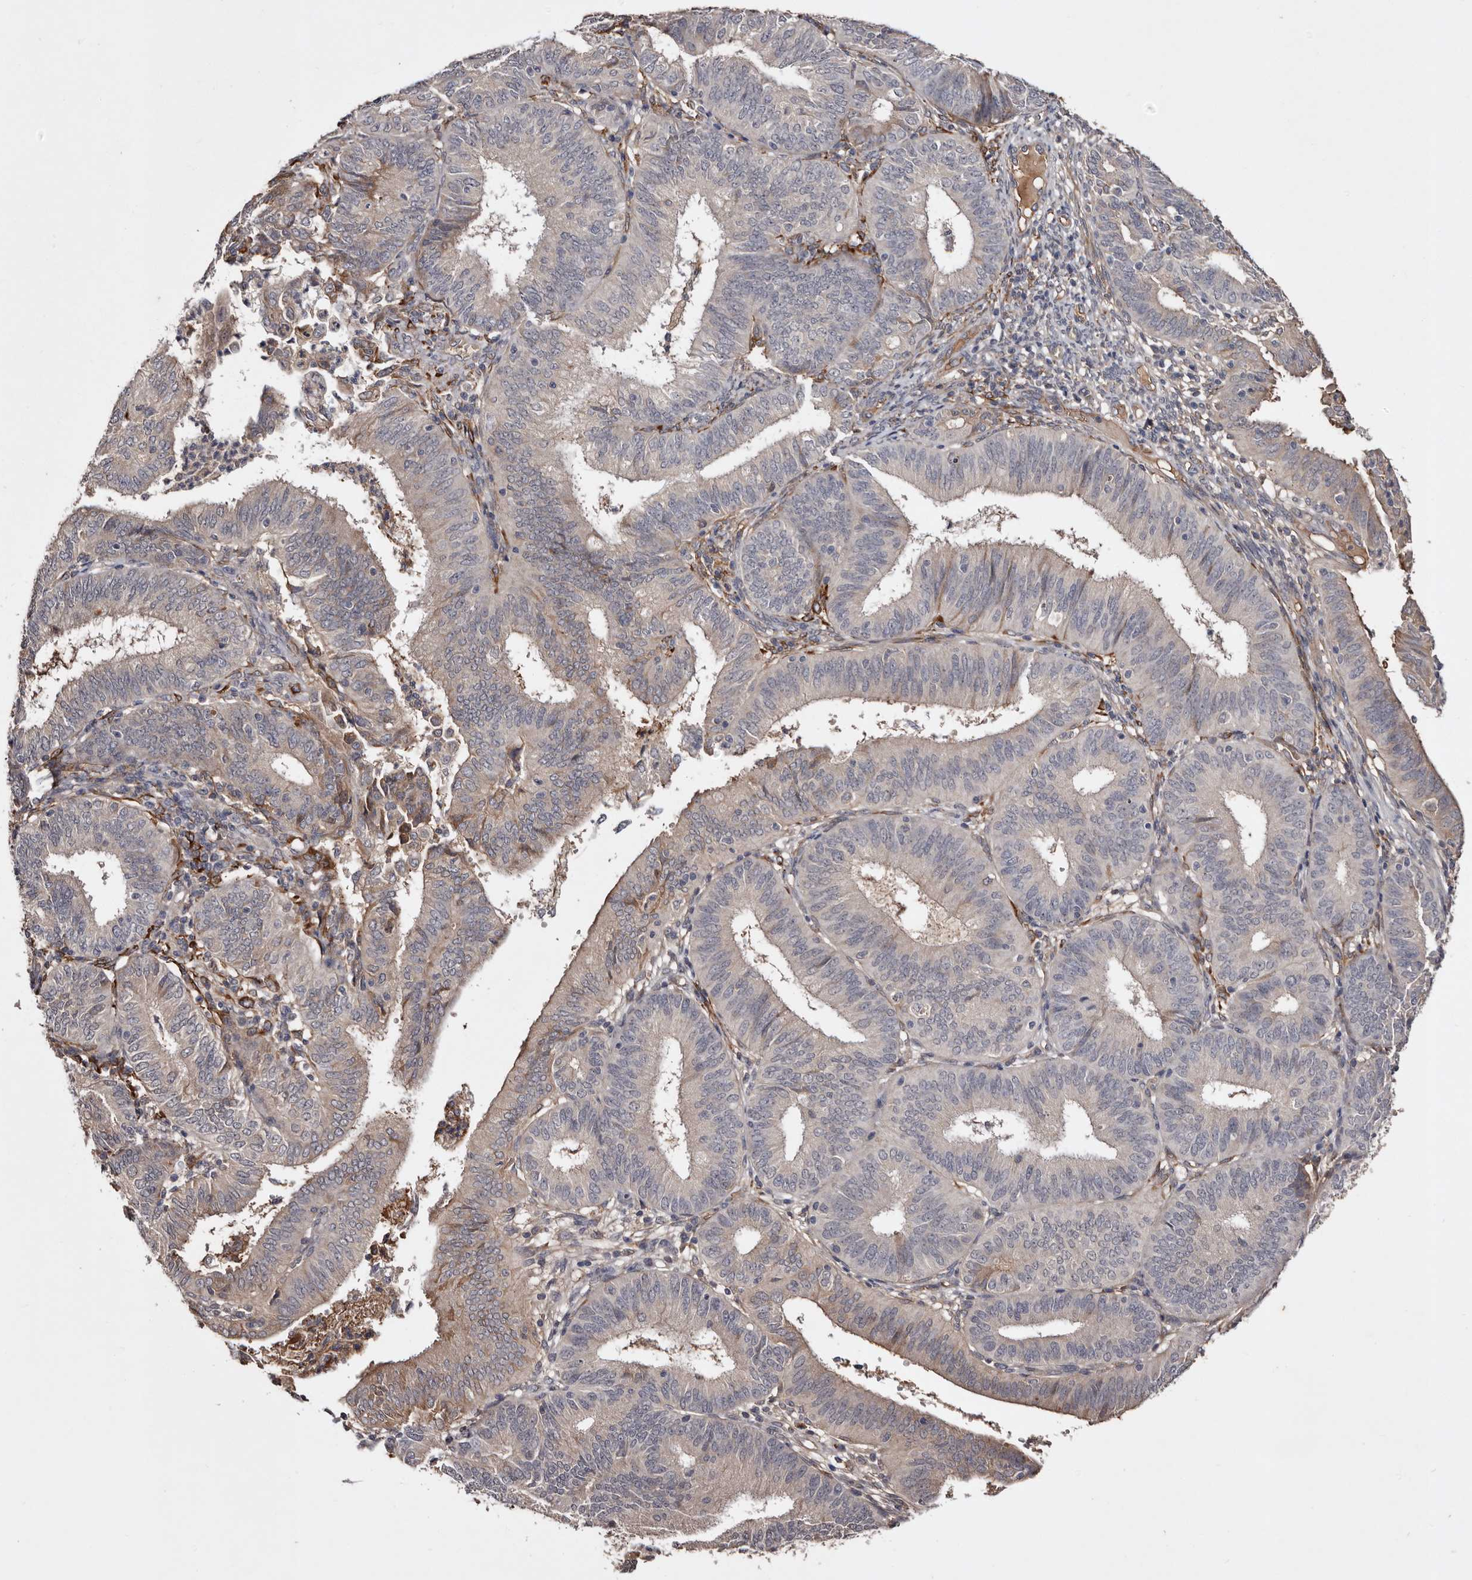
{"staining": {"intensity": "weak", "quantity": "<25%", "location": "cytoplasmic/membranous"}, "tissue": "endometrial cancer", "cell_type": "Tumor cells", "image_type": "cancer", "snomed": [{"axis": "morphology", "description": "Adenocarcinoma, NOS"}, {"axis": "topography", "description": "Endometrium"}], "caption": "DAB (3,3'-diaminobenzidine) immunohistochemical staining of human endometrial cancer shows no significant expression in tumor cells.", "gene": "CYP1B1", "patient": {"sex": "female", "age": 51}}